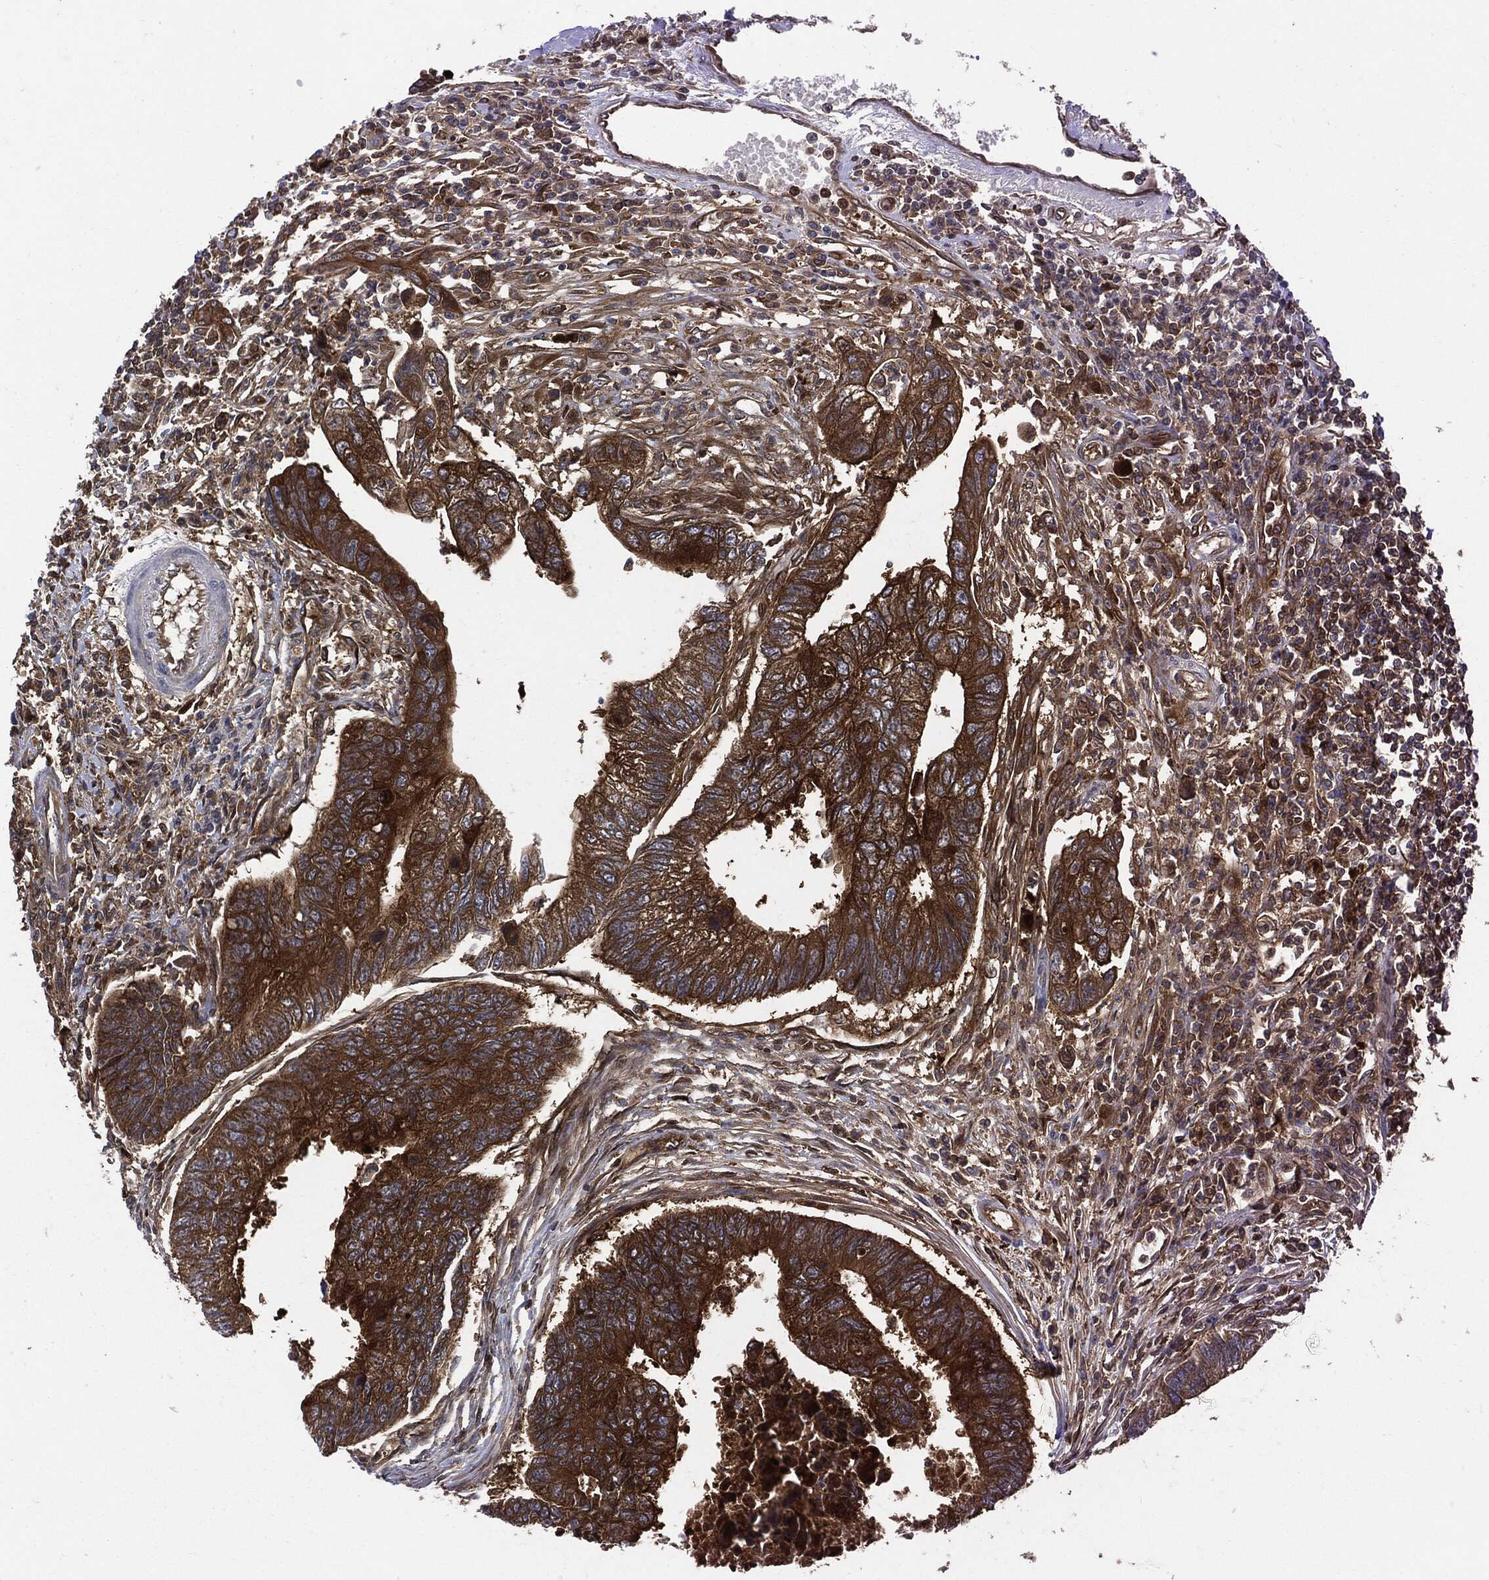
{"staining": {"intensity": "strong", "quantity": "25%-75%", "location": "cytoplasmic/membranous"}, "tissue": "colorectal cancer", "cell_type": "Tumor cells", "image_type": "cancer", "snomed": [{"axis": "morphology", "description": "Adenocarcinoma, NOS"}, {"axis": "topography", "description": "Colon"}], "caption": "Strong cytoplasmic/membranous protein staining is seen in approximately 25%-75% of tumor cells in colorectal cancer.", "gene": "XPNPEP1", "patient": {"sex": "female", "age": 65}}